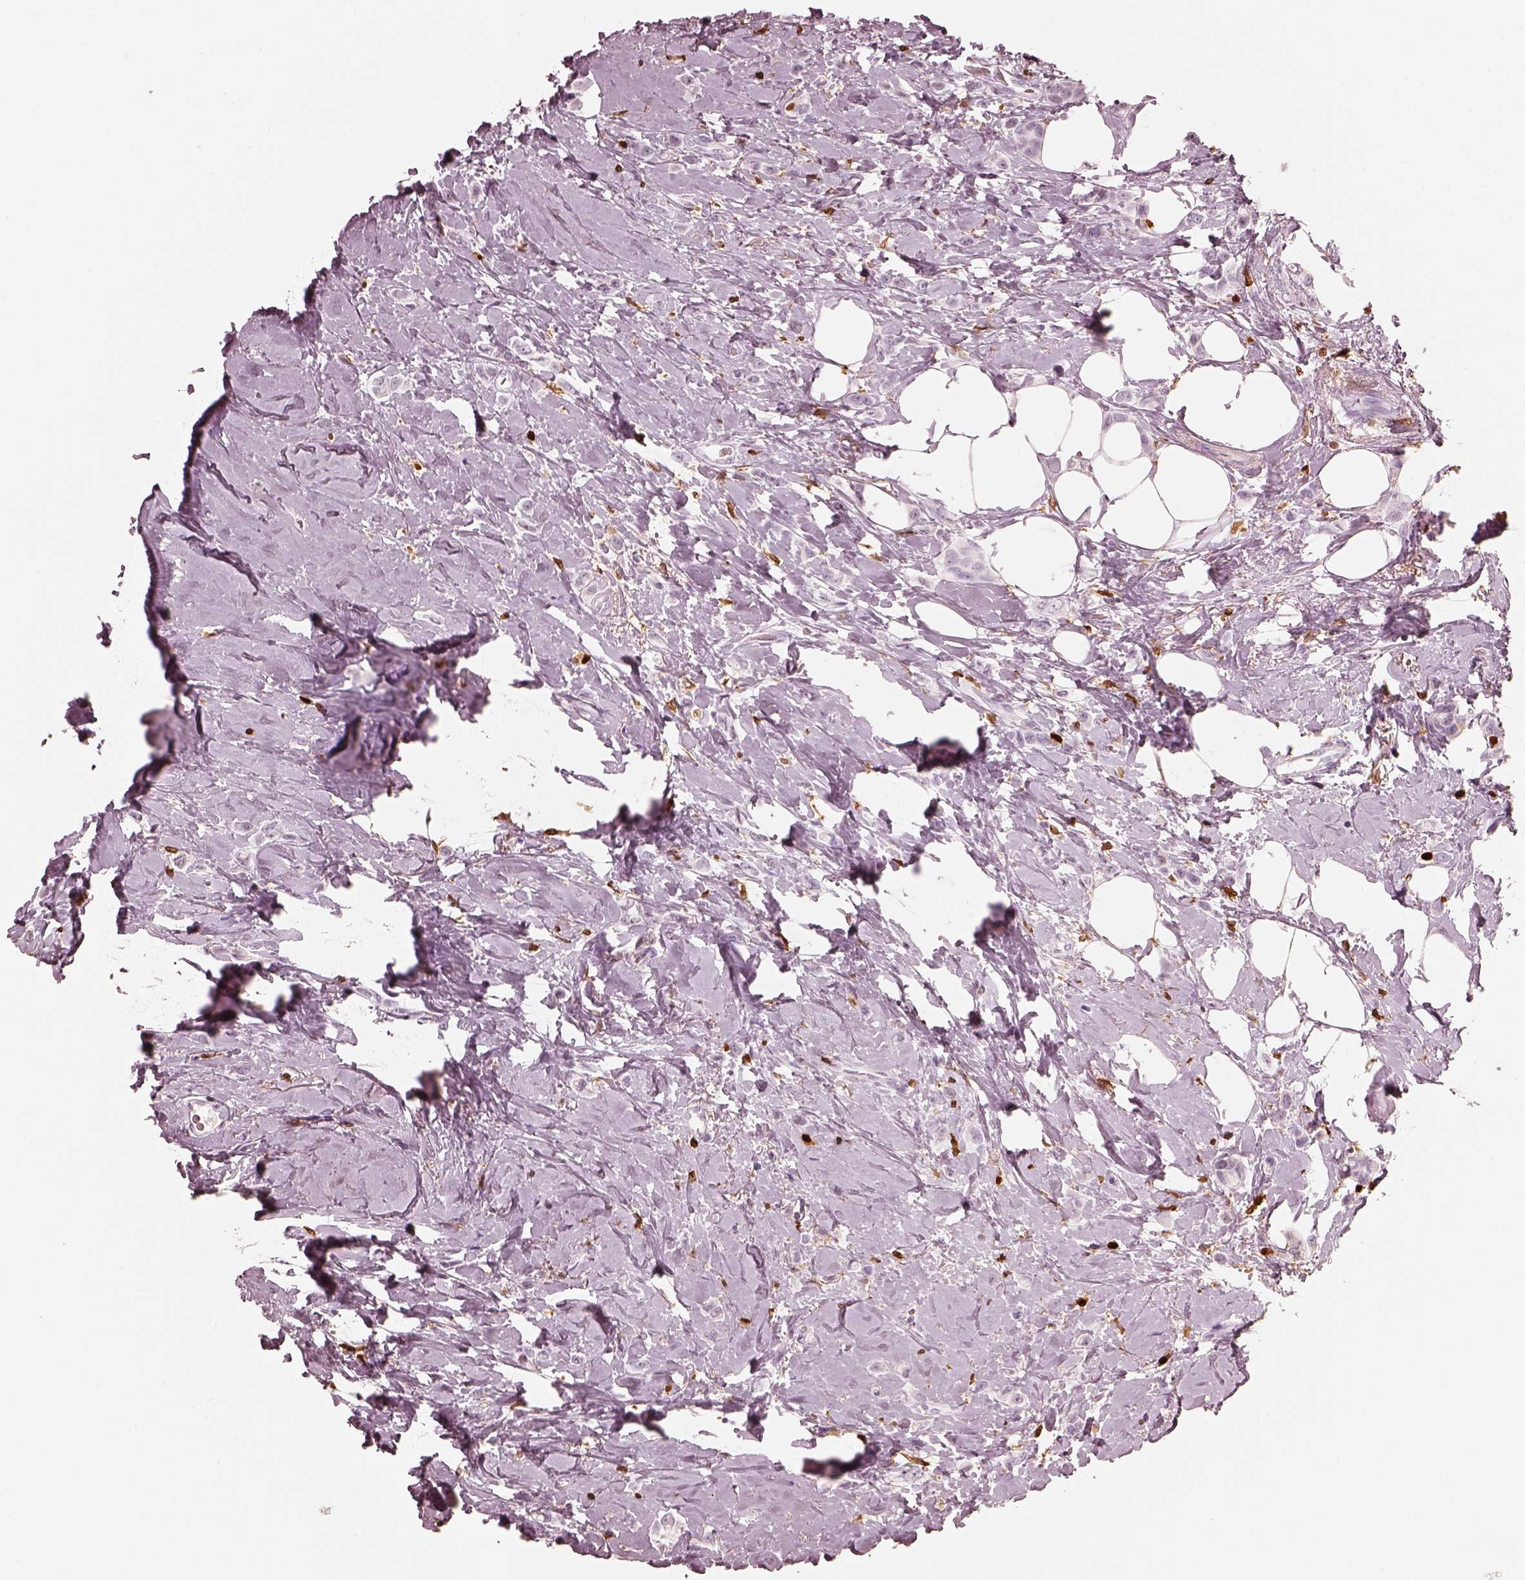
{"staining": {"intensity": "negative", "quantity": "none", "location": "none"}, "tissue": "breast cancer", "cell_type": "Tumor cells", "image_type": "cancer", "snomed": [{"axis": "morphology", "description": "Lobular carcinoma"}, {"axis": "topography", "description": "Breast"}], "caption": "Human breast cancer stained for a protein using immunohistochemistry (IHC) displays no expression in tumor cells.", "gene": "ALOX5", "patient": {"sex": "female", "age": 66}}